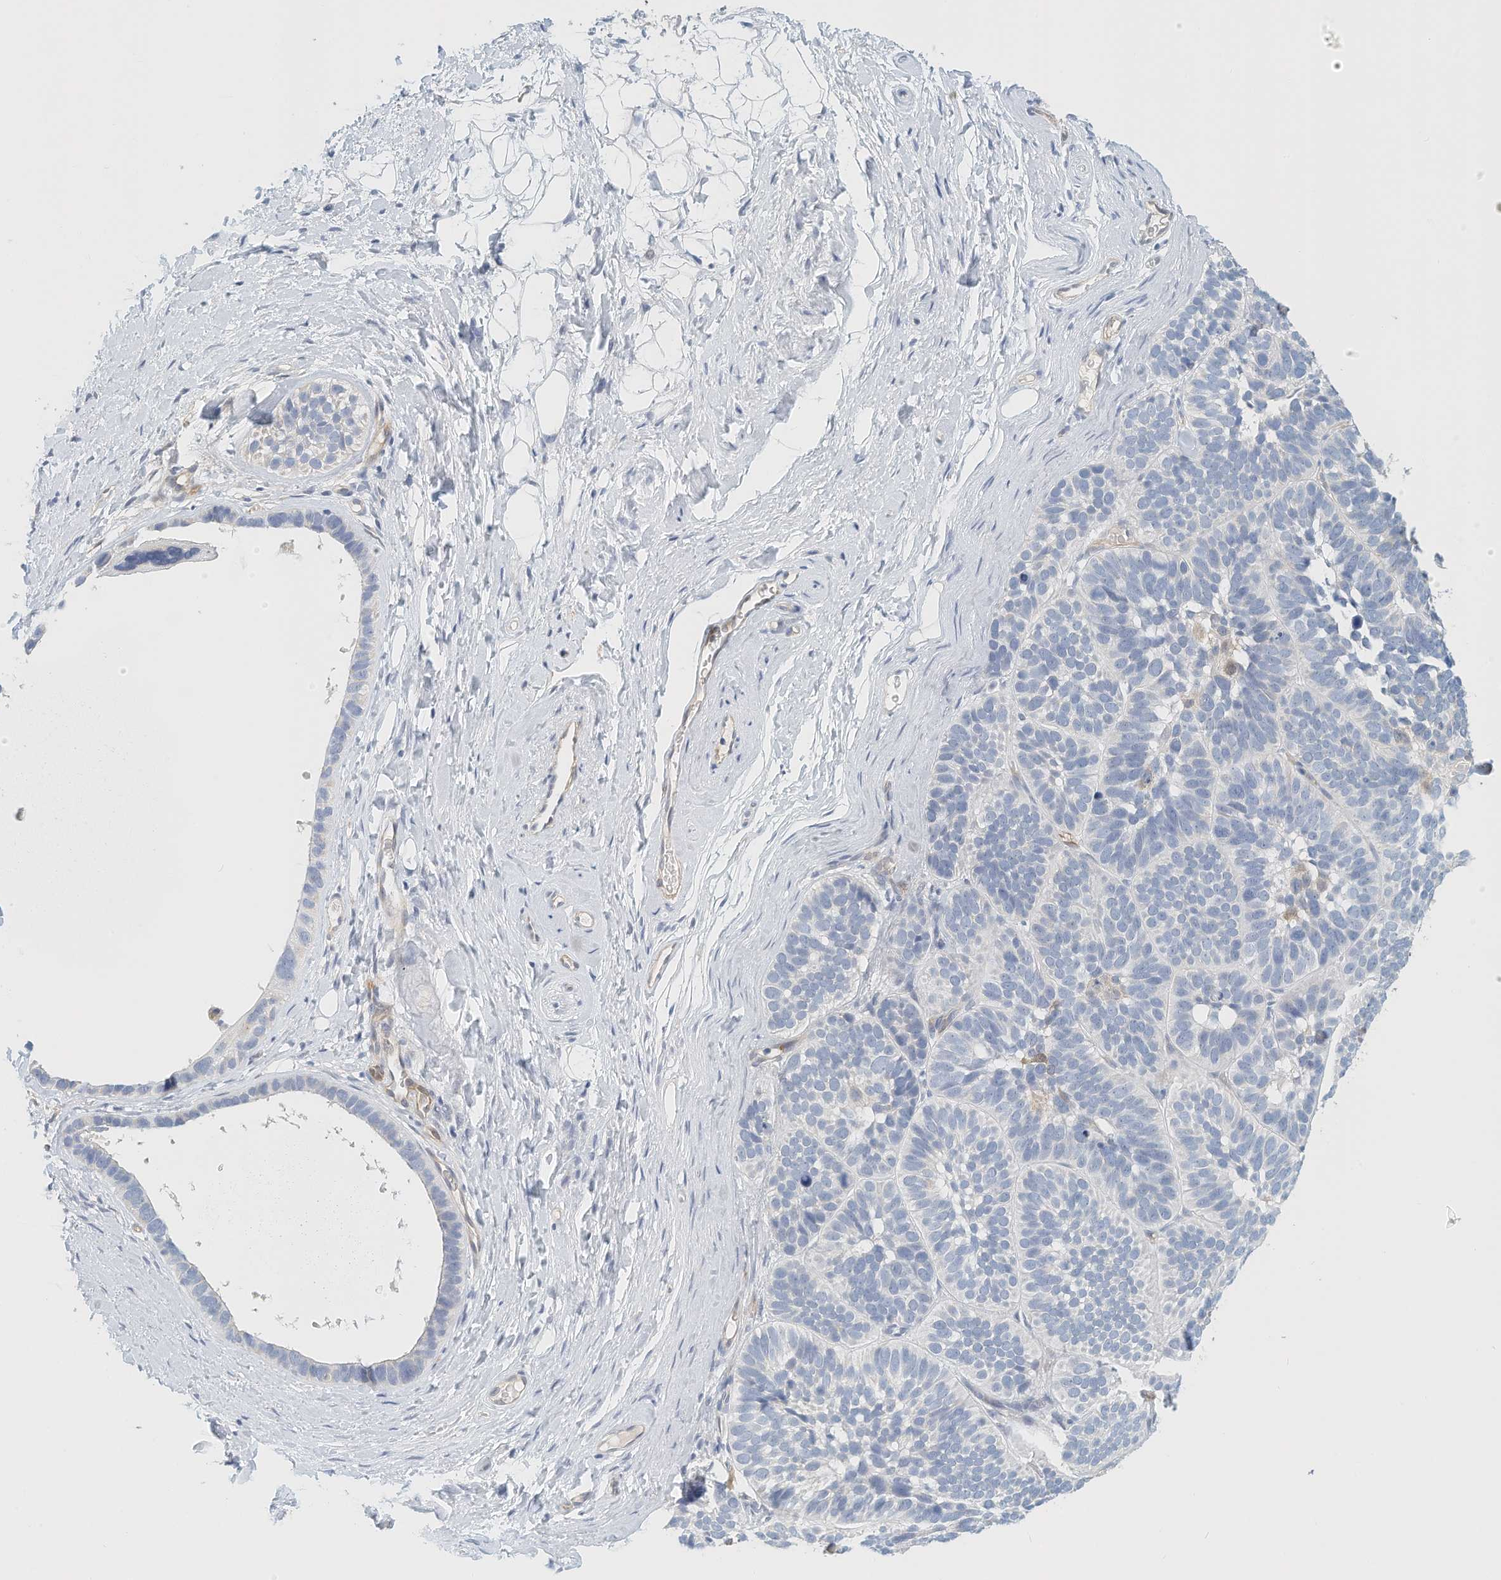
{"staining": {"intensity": "negative", "quantity": "none", "location": "none"}, "tissue": "skin cancer", "cell_type": "Tumor cells", "image_type": "cancer", "snomed": [{"axis": "morphology", "description": "Basal cell carcinoma"}, {"axis": "topography", "description": "Skin"}], "caption": "Tumor cells are negative for brown protein staining in skin cancer (basal cell carcinoma). The staining was performed using DAB to visualize the protein expression in brown, while the nuclei were stained in blue with hematoxylin (Magnification: 20x).", "gene": "ARHGAP28", "patient": {"sex": "male", "age": 62}}